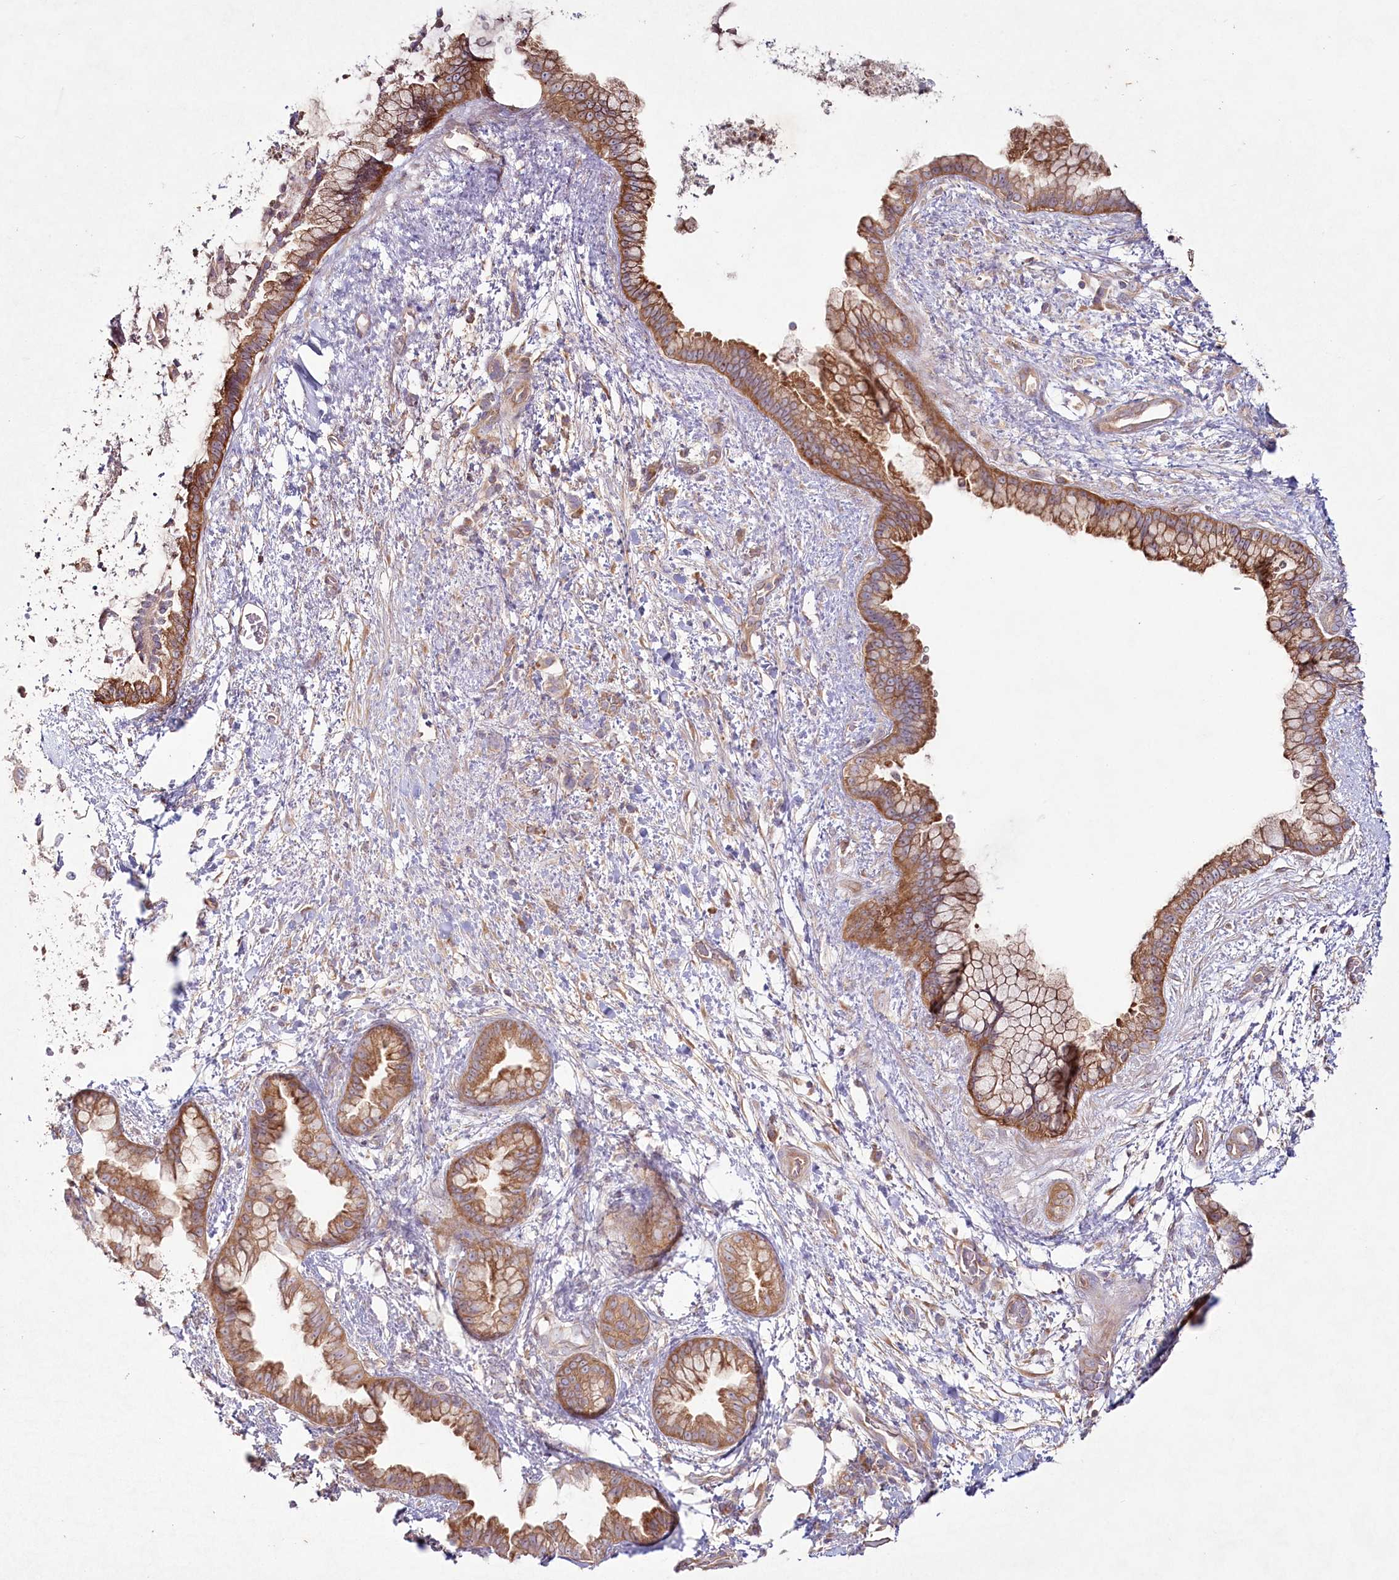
{"staining": {"intensity": "moderate", "quantity": ">75%", "location": "cytoplasmic/membranous"}, "tissue": "pancreatic cancer", "cell_type": "Tumor cells", "image_type": "cancer", "snomed": [{"axis": "morphology", "description": "Adenocarcinoma, NOS"}, {"axis": "topography", "description": "Pancreas"}], "caption": "Tumor cells demonstrate medium levels of moderate cytoplasmic/membranous expression in approximately >75% of cells in human pancreatic cancer (adenocarcinoma).", "gene": "TNIP1", "patient": {"sex": "female", "age": 78}}